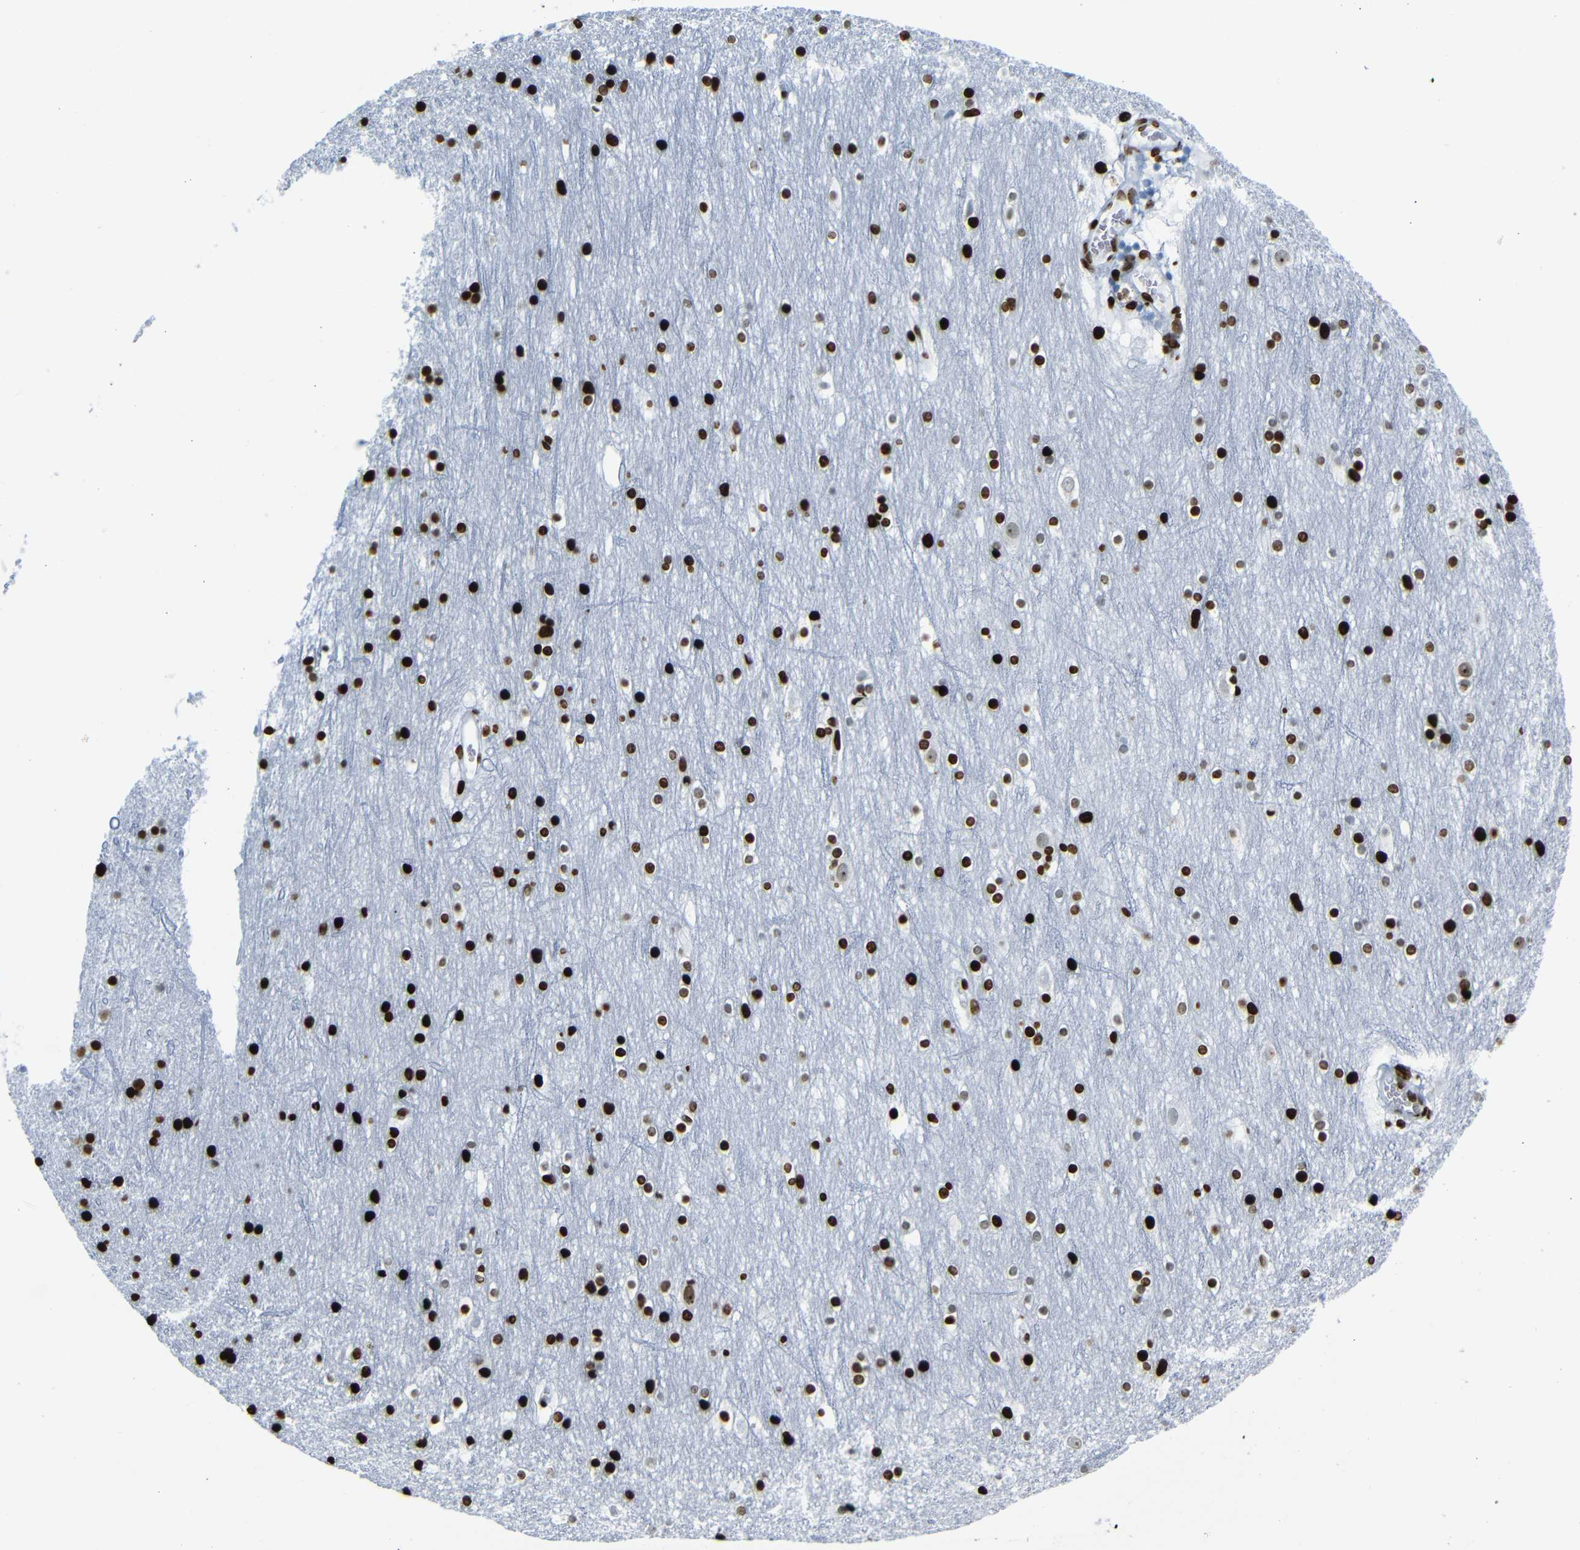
{"staining": {"intensity": "strong", "quantity": ">75%", "location": "nuclear"}, "tissue": "cerebral cortex", "cell_type": "Endothelial cells", "image_type": "normal", "snomed": [{"axis": "morphology", "description": "Normal tissue, NOS"}, {"axis": "topography", "description": "Cerebral cortex"}], "caption": "Protein analysis of unremarkable cerebral cortex shows strong nuclear staining in about >75% of endothelial cells. (DAB = brown stain, brightfield microscopy at high magnification).", "gene": "NPIPB15", "patient": {"sex": "male", "age": 45}}